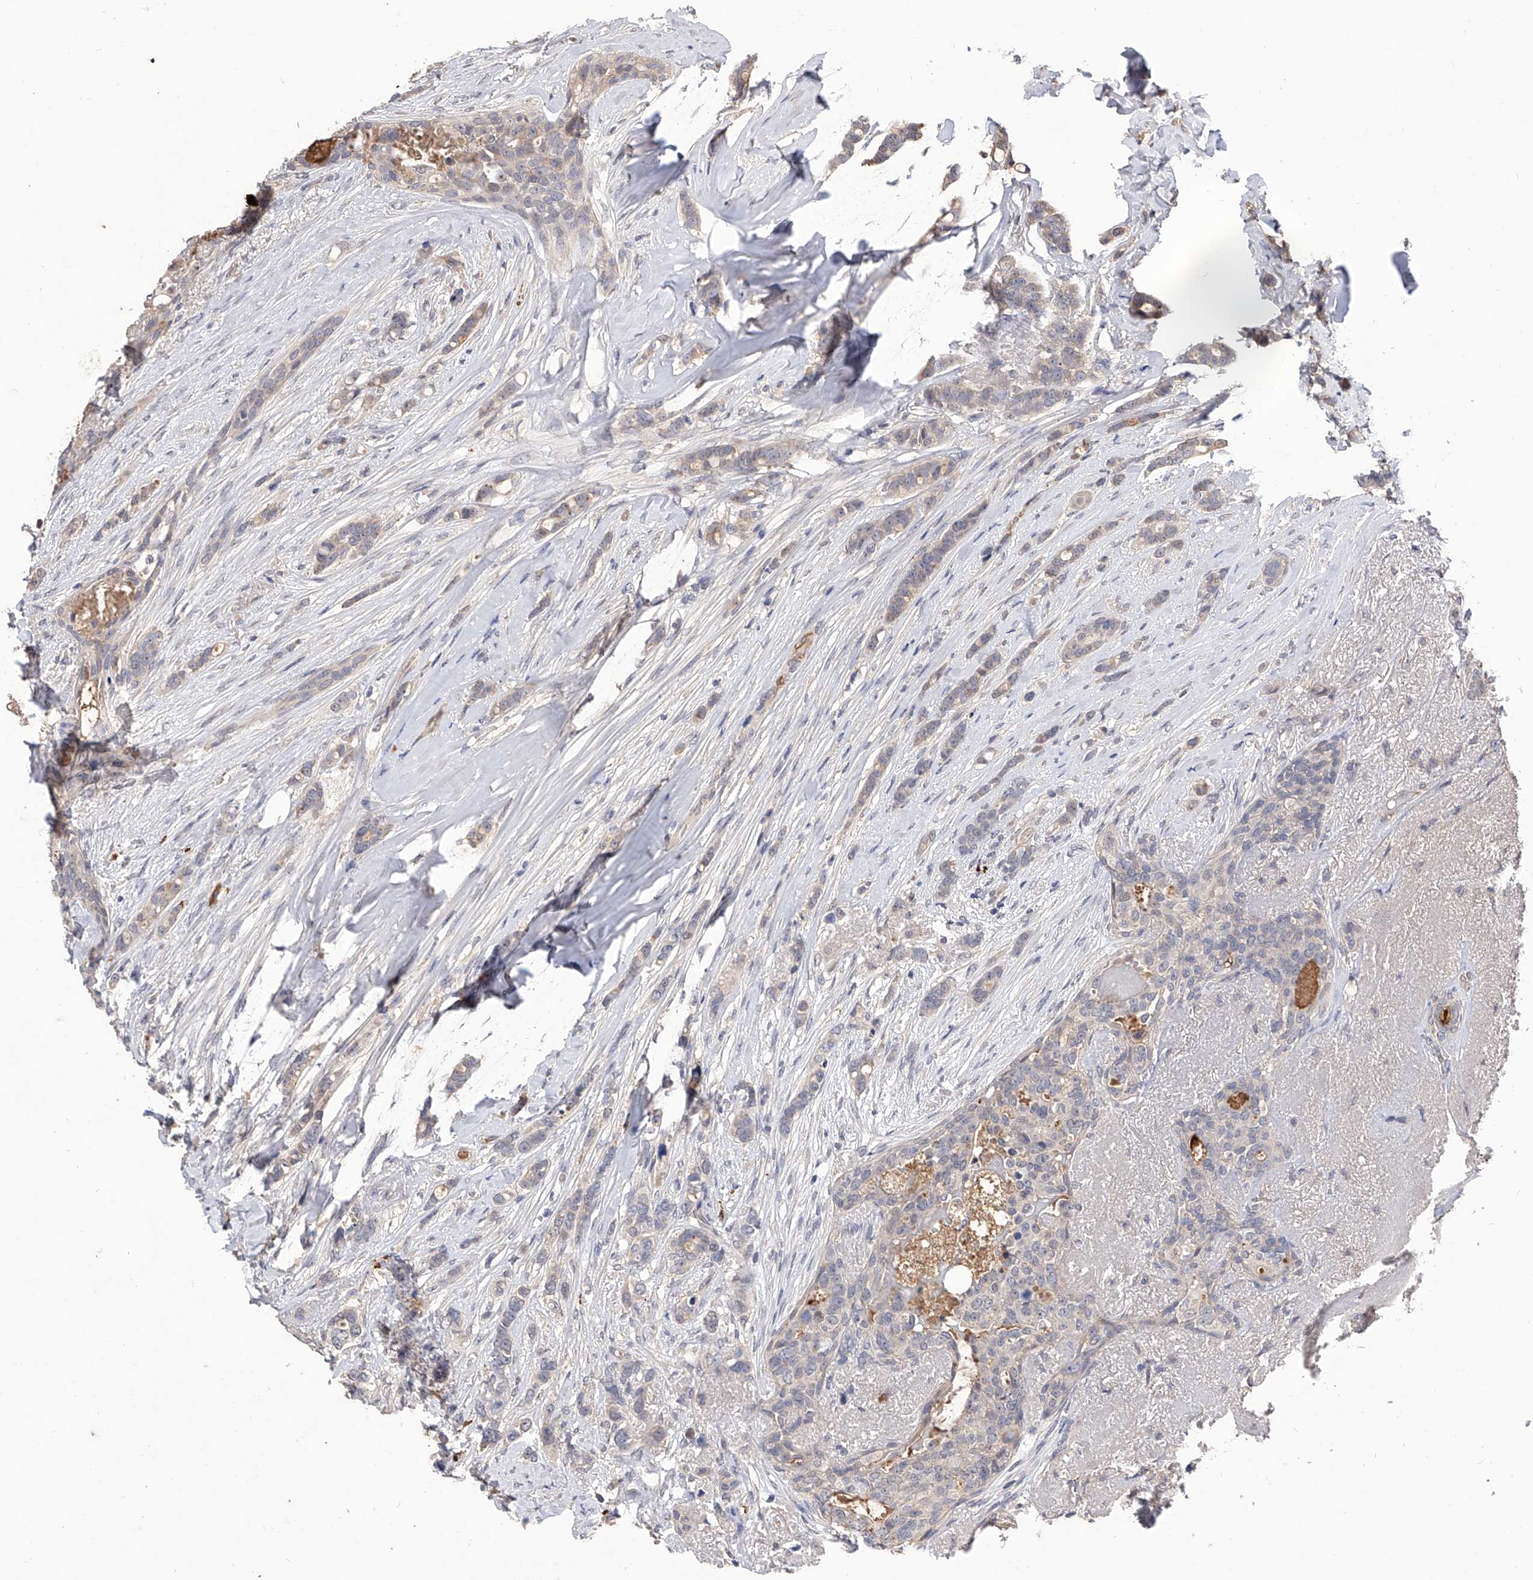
{"staining": {"intensity": "weak", "quantity": "<25%", "location": "cytoplasmic/membranous"}, "tissue": "breast cancer", "cell_type": "Tumor cells", "image_type": "cancer", "snomed": [{"axis": "morphology", "description": "Lobular carcinoma"}, {"axis": "topography", "description": "Breast"}], "caption": "Micrograph shows no significant protein staining in tumor cells of lobular carcinoma (breast).", "gene": "CFAP410", "patient": {"sex": "female", "age": 51}}